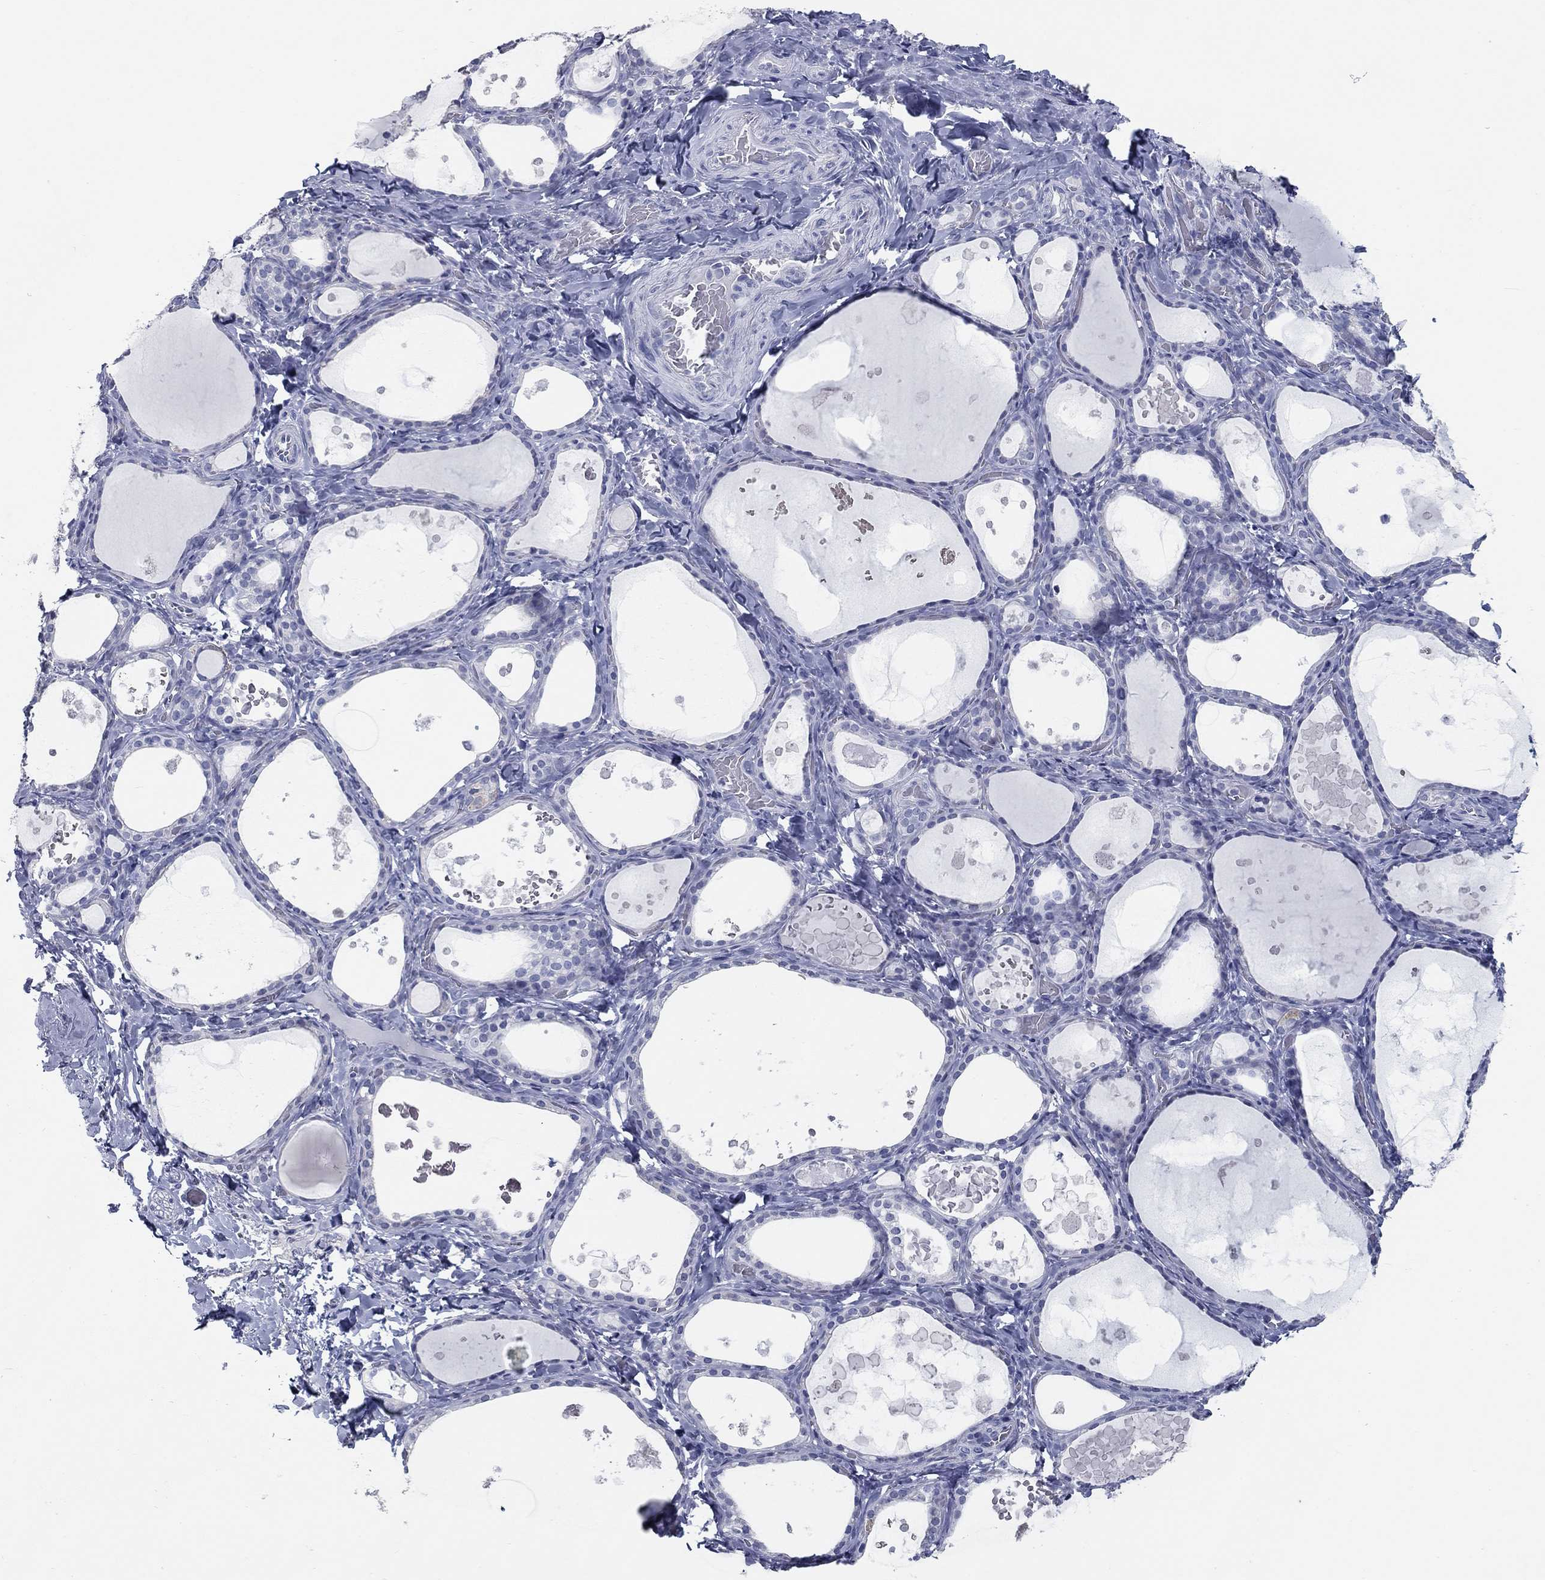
{"staining": {"intensity": "negative", "quantity": "none", "location": "none"}, "tissue": "thyroid gland", "cell_type": "Glandular cells", "image_type": "normal", "snomed": [{"axis": "morphology", "description": "Normal tissue, NOS"}, {"axis": "topography", "description": "Thyroid gland"}], "caption": "The image reveals no staining of glandular cells in benign thyroid gland.", "gene": "TAC1", "patient": {"sex": "female", "age": 56}}